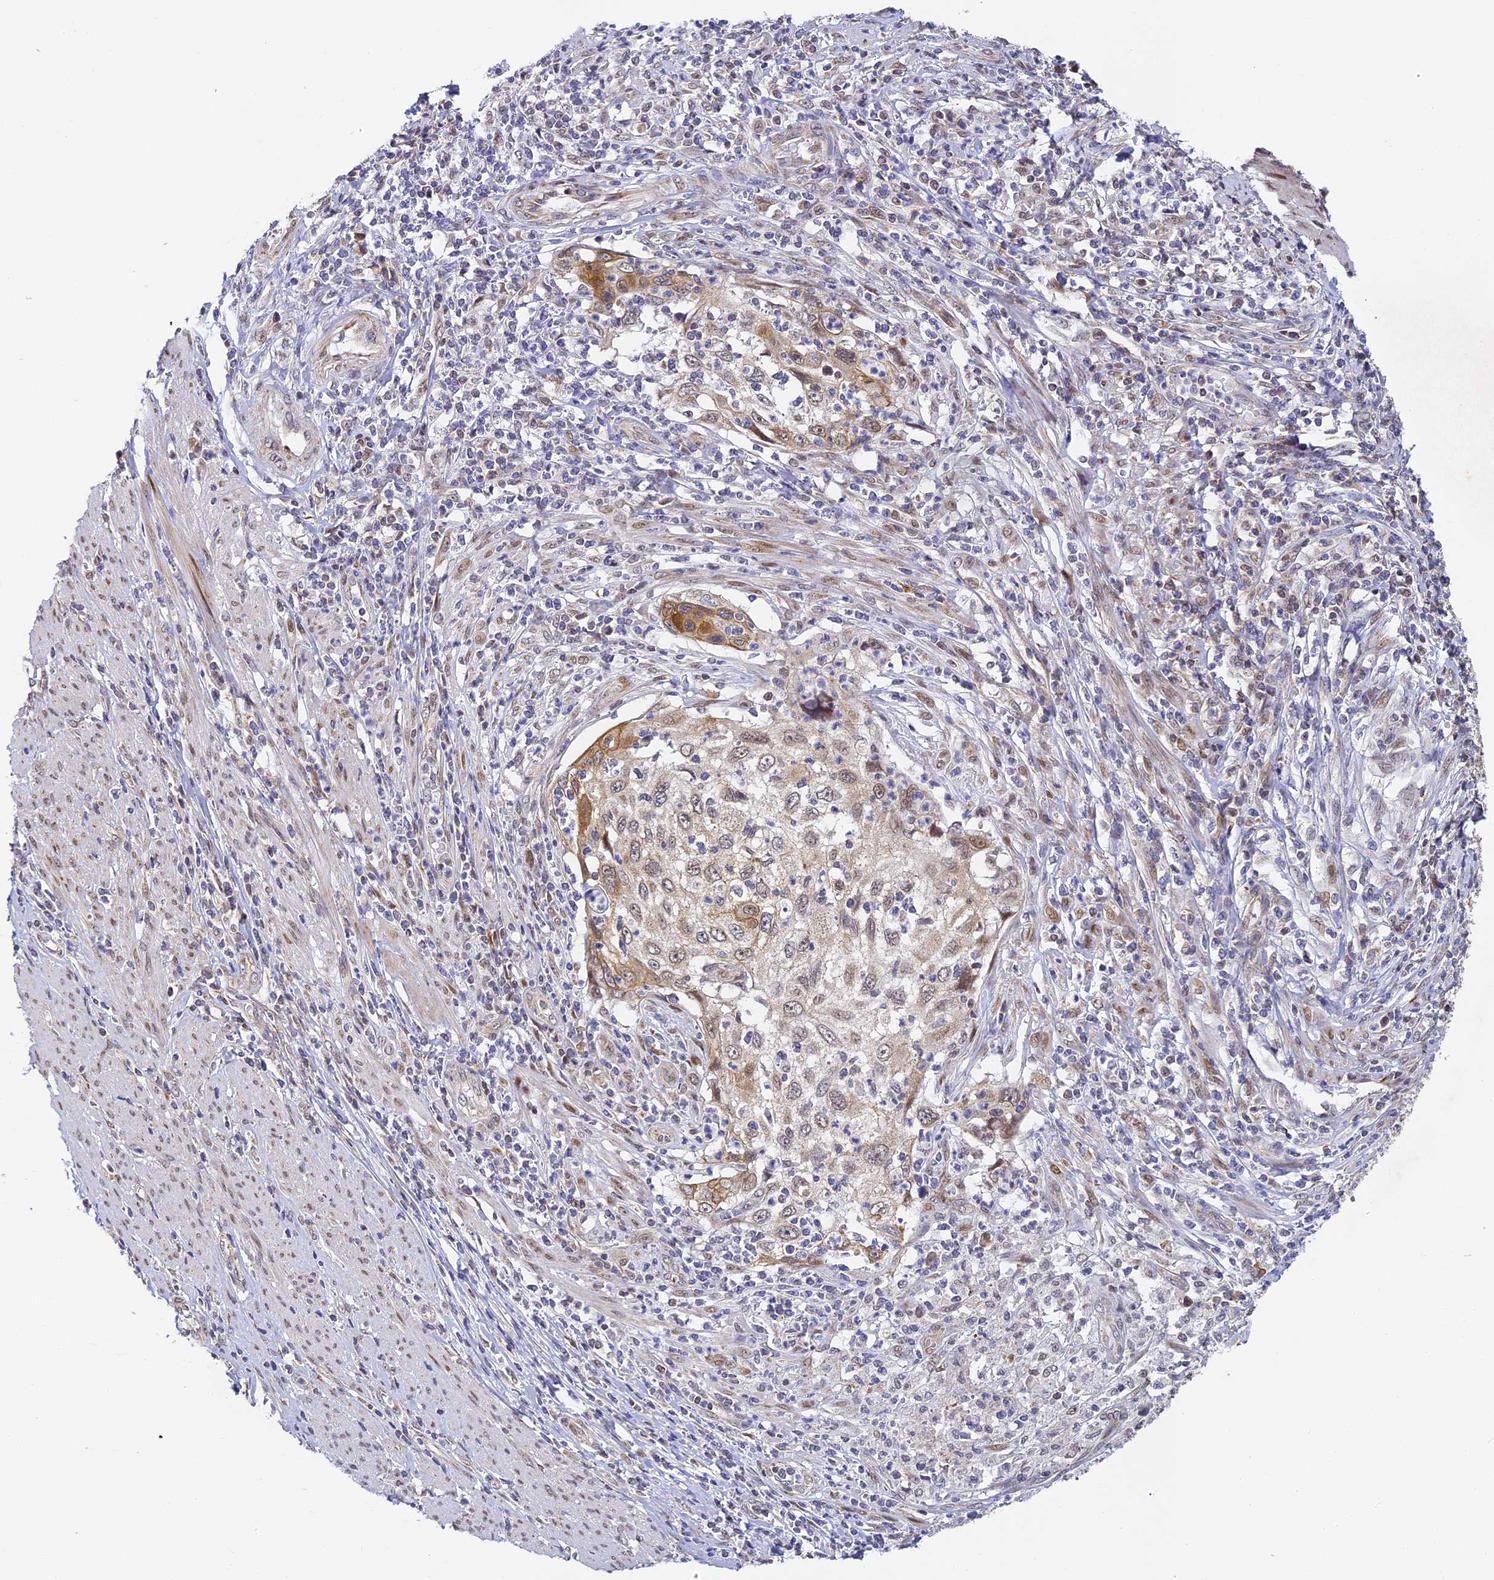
{"staining": {"intensity": "moderate", "quantity": "<25%", "location": "cytoplasmic/membranous,nuclear"}, "tissue": "cervical cancer", "cell_type": "Tumor cells", "image_type": "cancer", "snomed": [{"axis": "morphology", "description": "Squamous cell carcinoma, NOS"}, {"axis": "topography", "description": "Cervix"}], "caption": "Human squamous cell carcinoma (cervical) stained for a protein (brown) displays moderate cytoplasmic/membranous and nuclear positive positivity in approximately <25% of tumor cells.", "gene": "DNAAF10", "patient": {"sex": "female", "age": 70}}